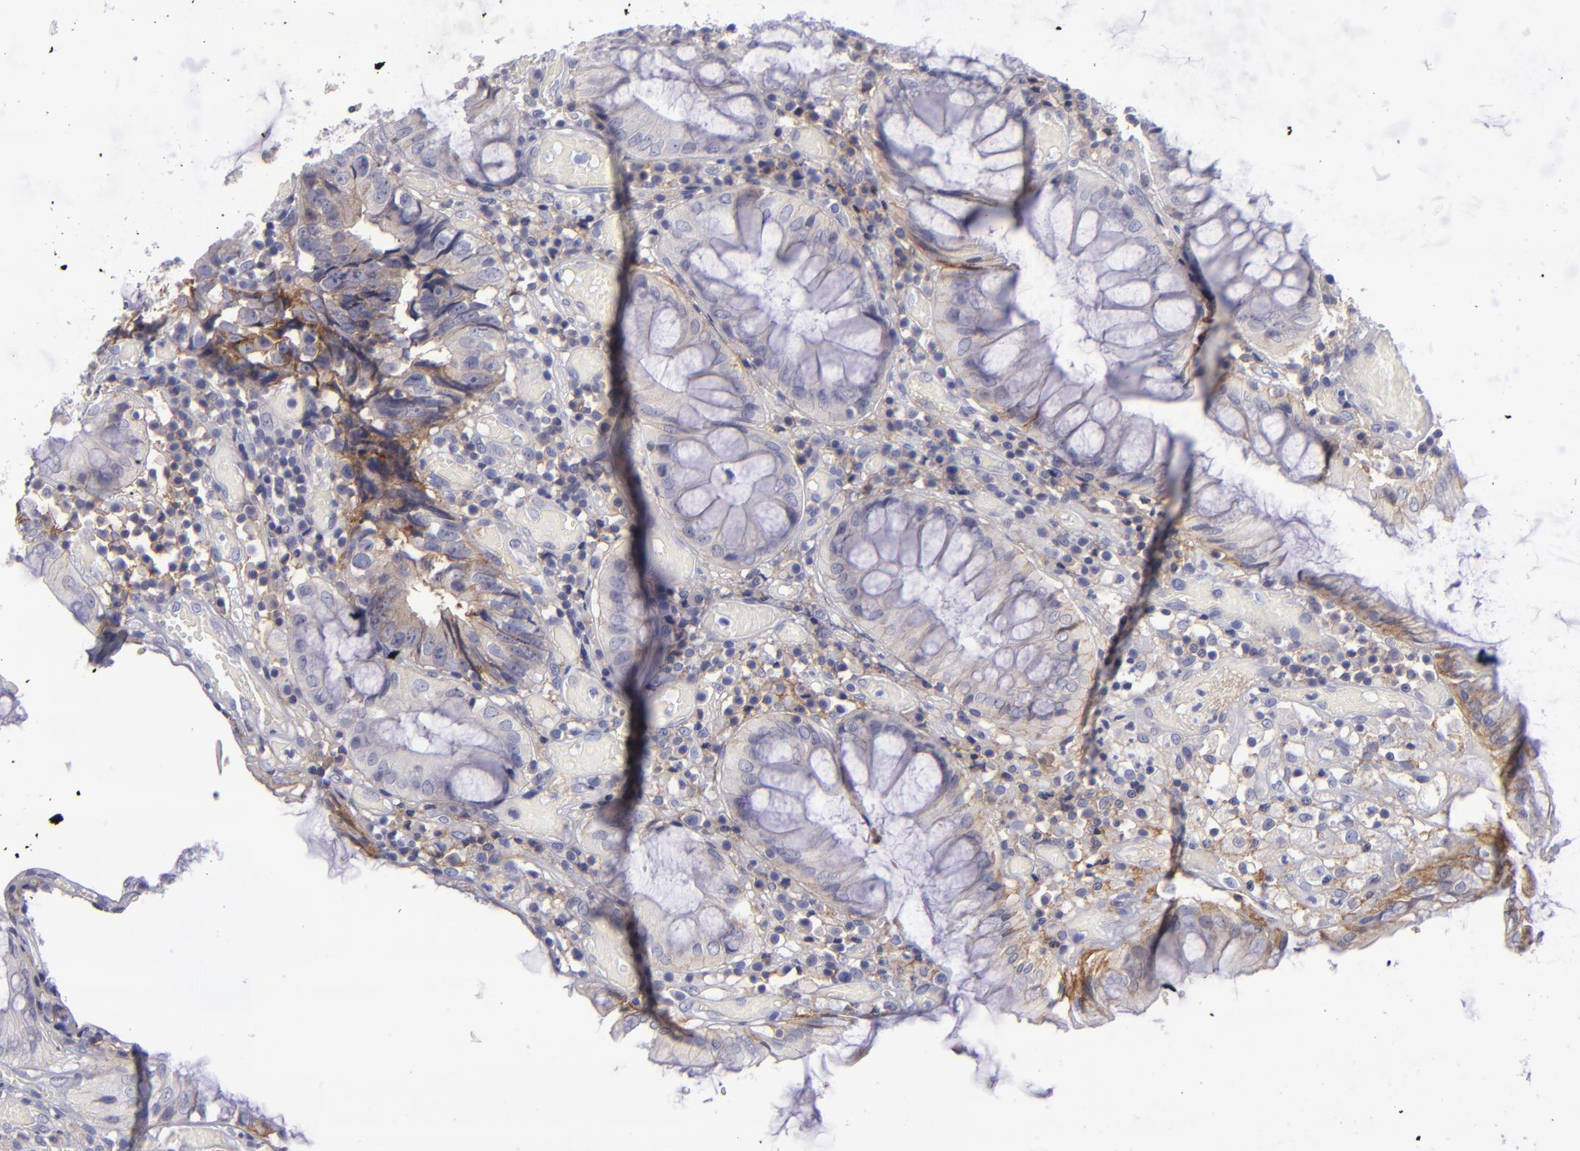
{"staining": {"intensity": "moderate", "quantity": "25%-75%", "location": "cytoplasmic/membranous"}, "tissue": "colorectal cancer", "cell_type": "Tumor cells", "image_type": "cancer", "snomed": [{"axis": "morphology", "description": "Adenocarcinoma, NOS"}, {"axis": "topography", "description": "Rectum"}], "caption": "This is a histology image of immunohistochemistry staining of colorectal adenocarcinoma, which shows moderate positivity in the cytoplasmic/membranous of tumor cells.", "gene": "BSG", "patient": {"sex": "female", "age": 98}}